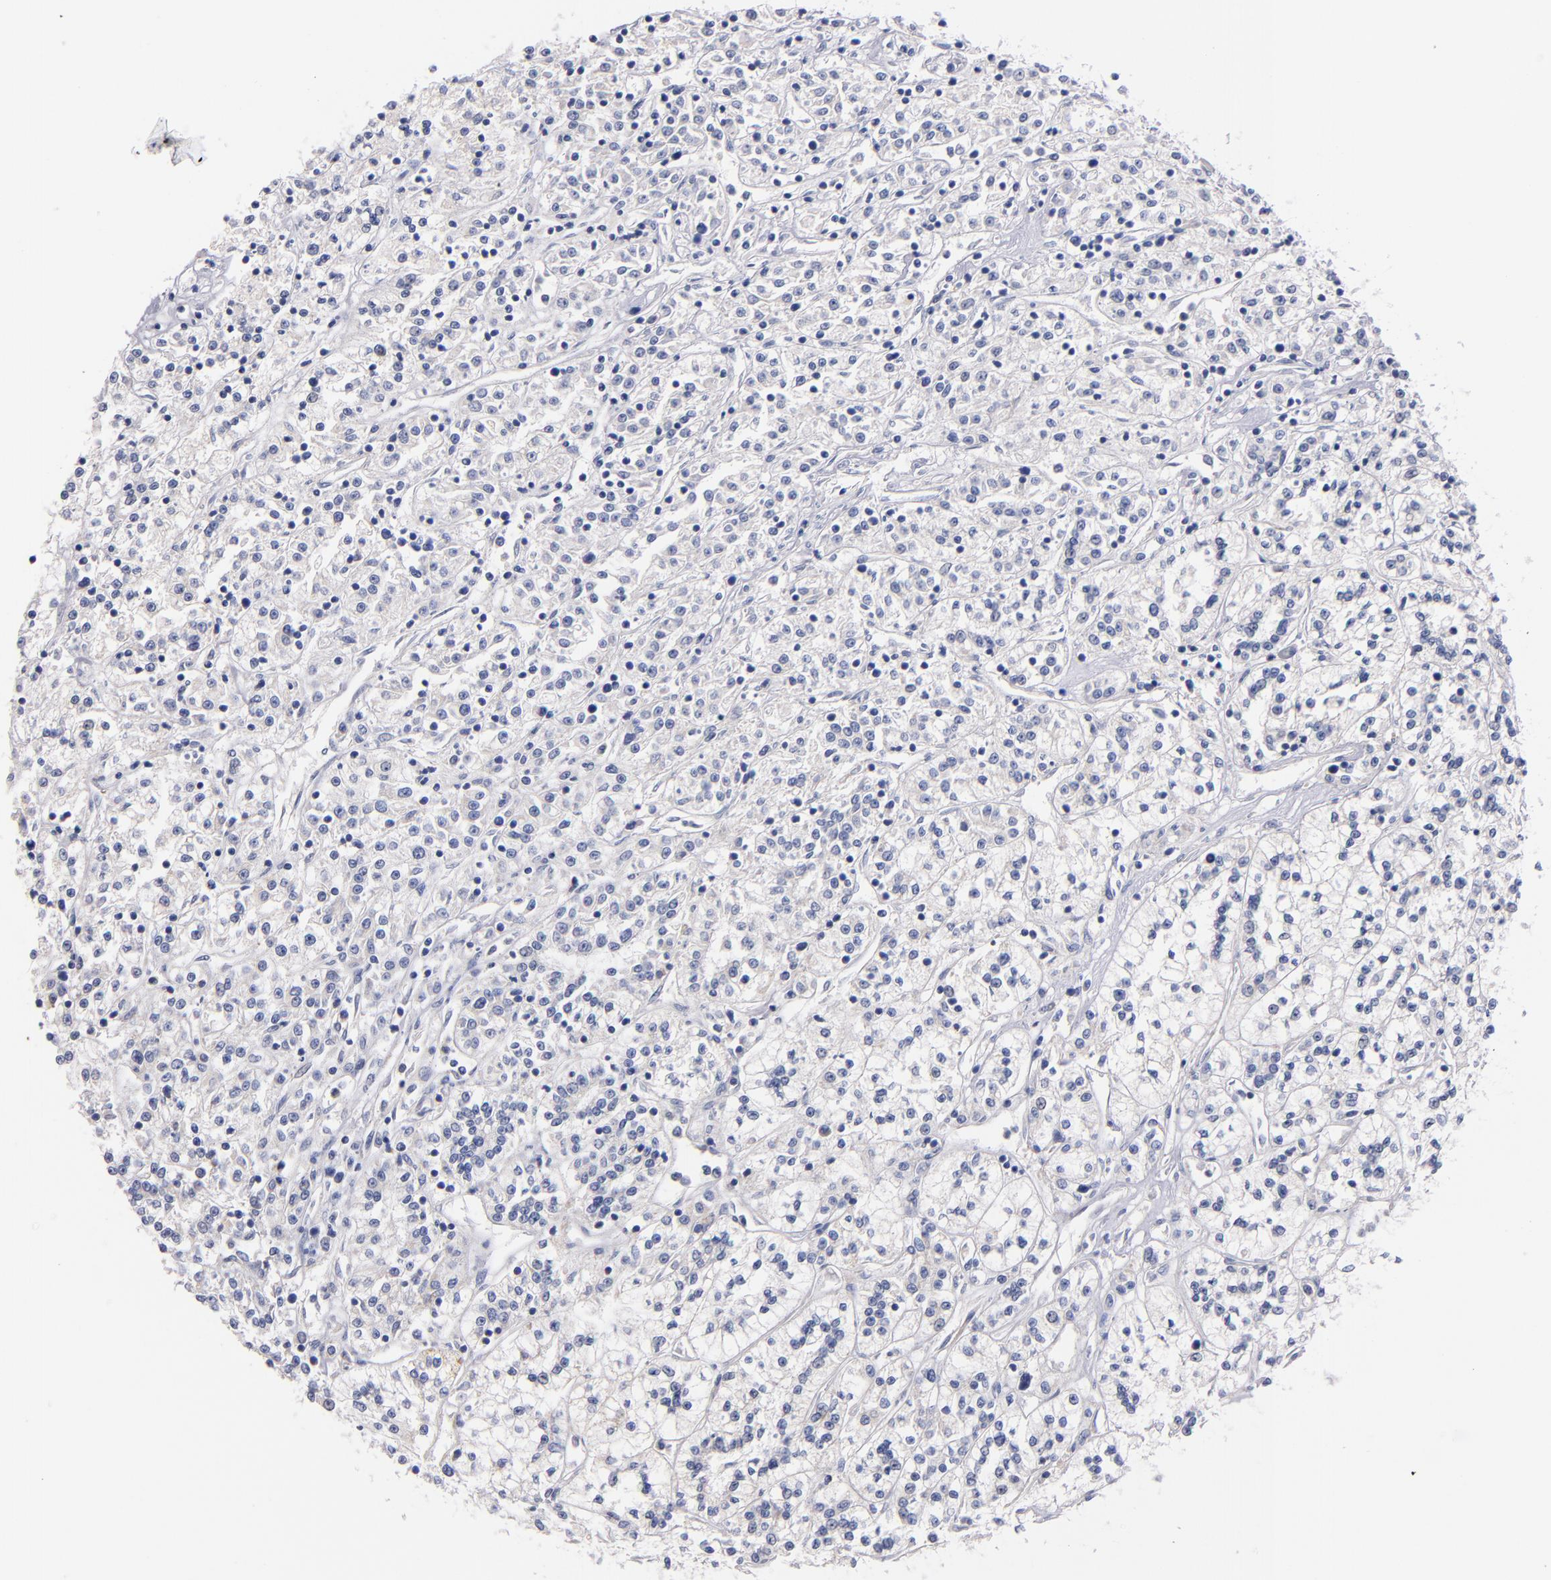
{"staining": {"intensity": "negative", "quantity": "none", "location": "none"}, "tissue": "renal cancer", "cell_type": "Tumor cells", "image_type": "cancer", "snomed": [{"axis": "morphology", "description": "Adenocarcinoma, NOS"}, {"axis": "topography", "description": "Kidney"}], "caption": "Human adenocarcinoma (renal) stained for a protein using immunohistochemistry (IHC) reveals no positivity in tumor cells.", "gene": "CNTNAP2", "patient": {"sex": "female", "age": 76}}